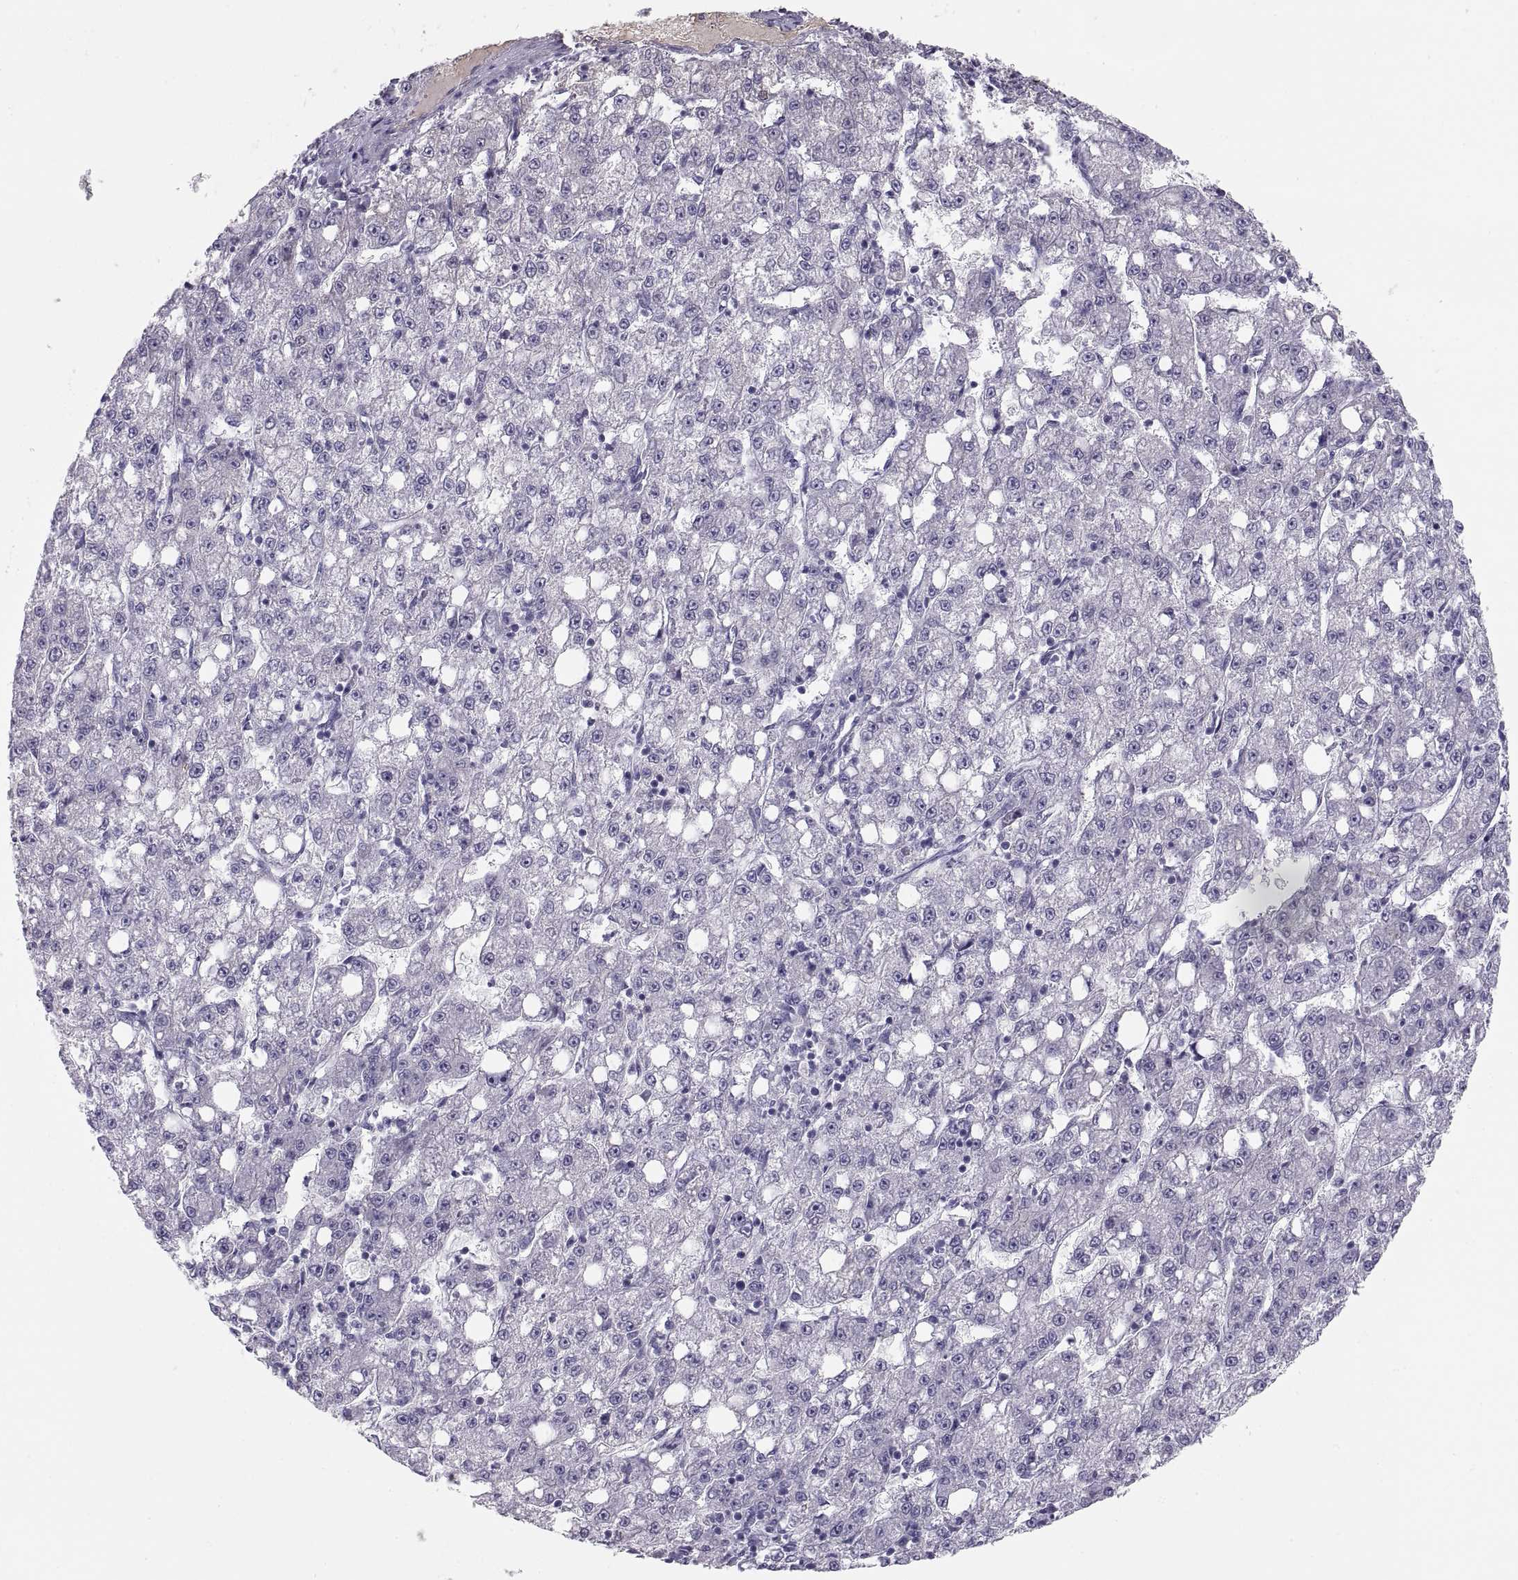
{"staining": {"intensity": "negative", "quantity": "none", "location": "none"}, "tissue": "liver cancer", "cell_type": "Tumor cells", "image_type": "cancer", "snomed": [{"axis": "morphology", "description": "Carcinoma, Hepatocellular, NOS"}, {"axis": "topography", "description": "Liver"}], "caption": "This is an immunohistochemistry photomicrograph of liver cancer. There is no staining in tumor cells.", "gene": "MAGEB2", "patient": {"sex": "female", "age": 65}}